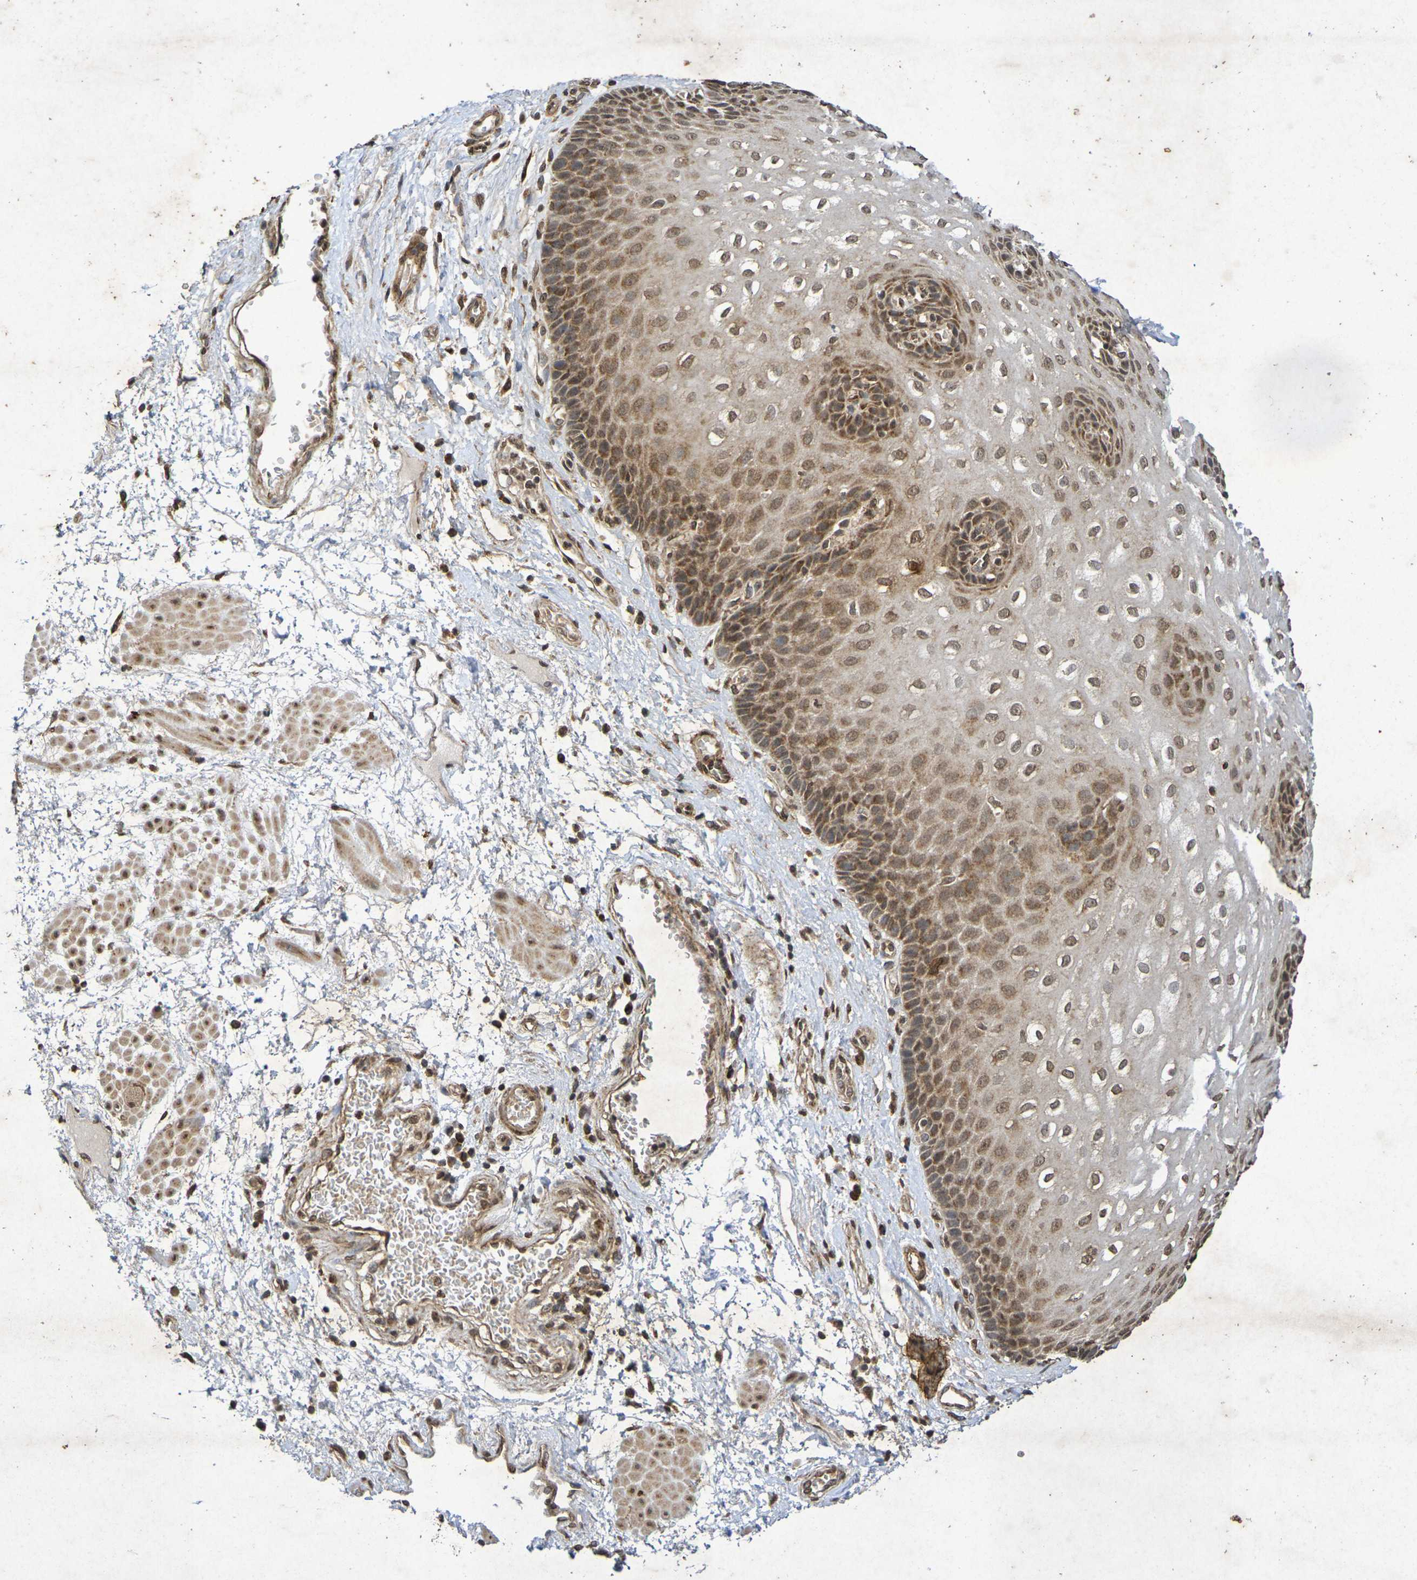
{"staining": {"intensity": "moderate", "quantity": ">75%", "location": "cytoplasmic/membranous,nuclear"}, "tissue": "esophagus", "cell_type": "Squamous epithelial cells", "image_type": "normal", "snomed": [{"axis": "morphology", "description": "Normal tissue, NOS"}, {"axis": "topography", "description": "Esophagus"}], "caption": "Brown immunohistochemical staining in unremarkable human esophagus exhibits moderate cytoplasmic/membranous,nuclear staining in about >75% of squamous epithelial cells.", "gene": "GUCY1A2", "patient": {"sex": "male", "age": 48}}